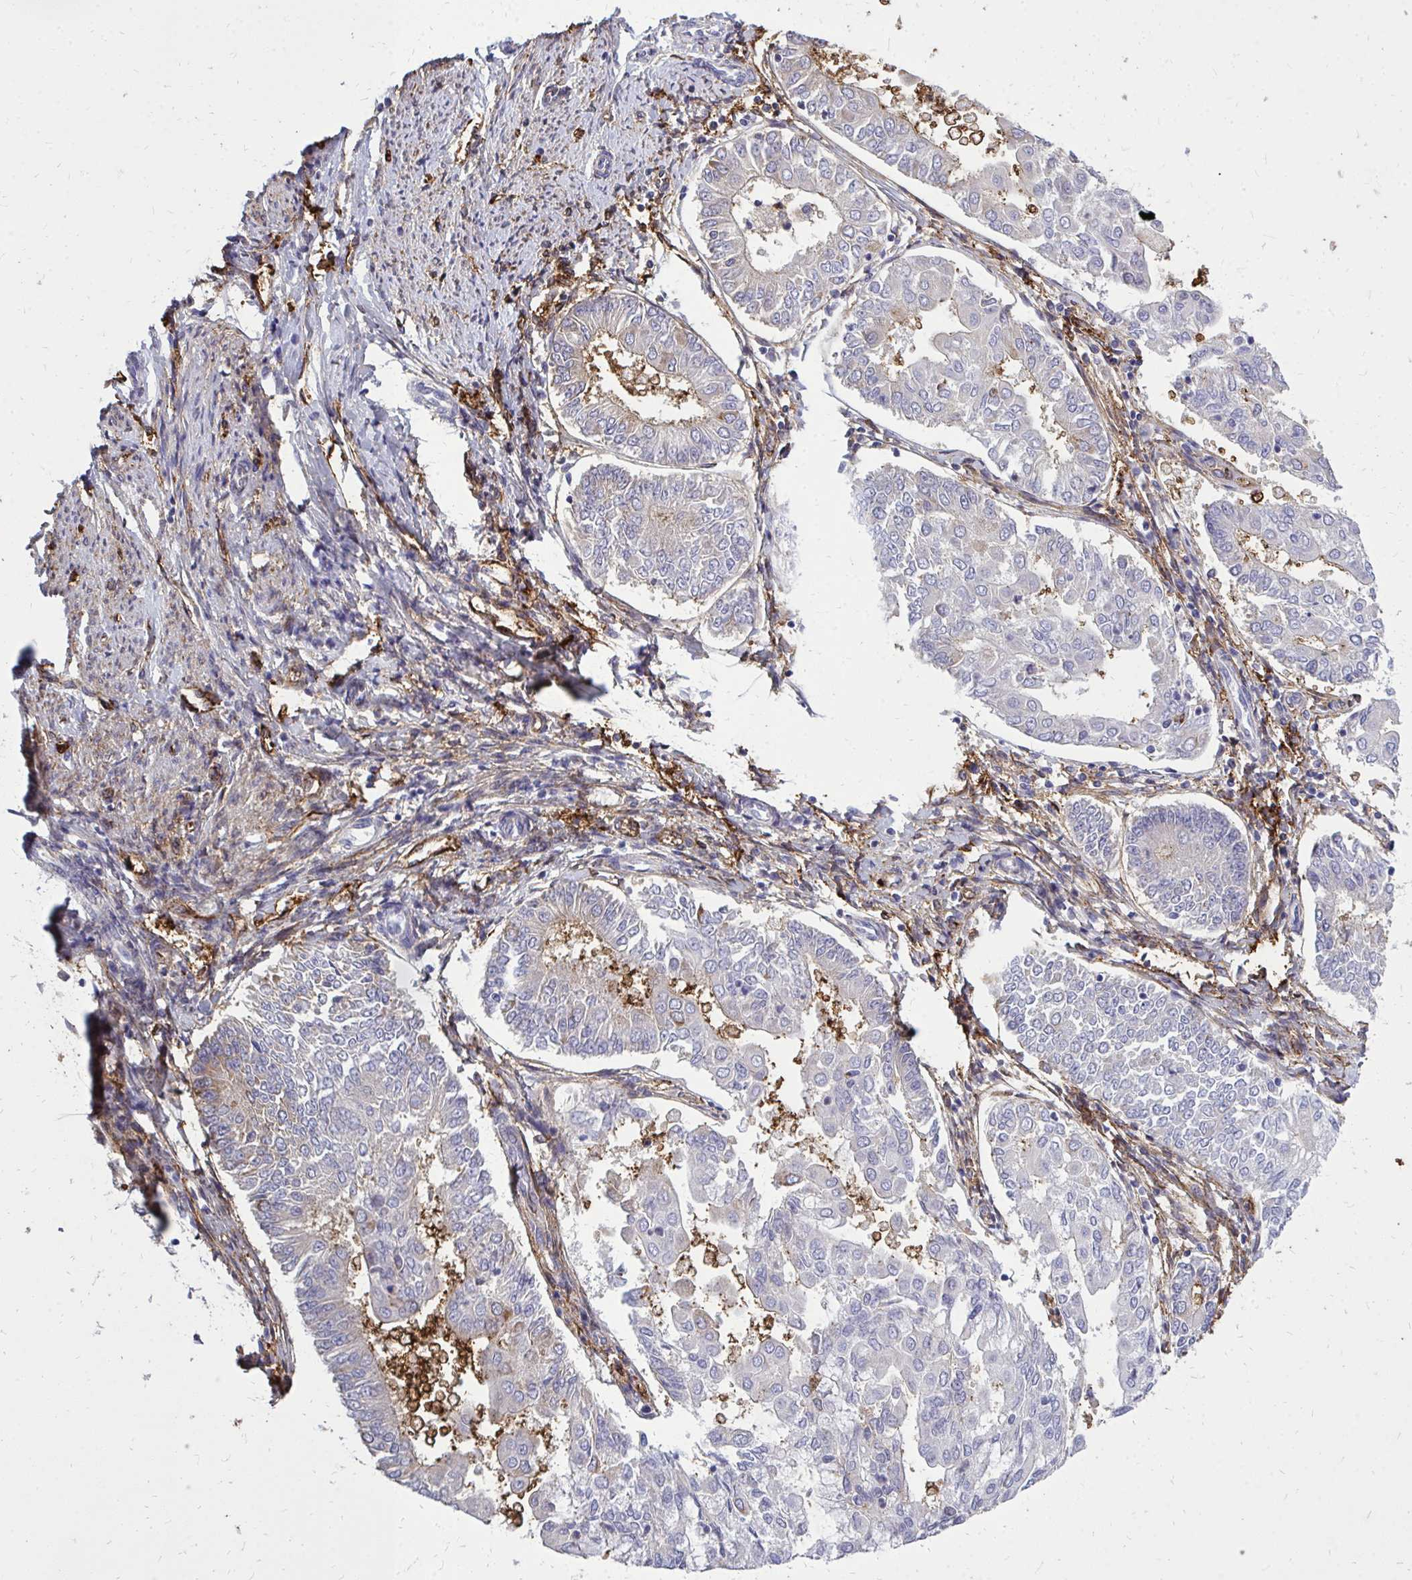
{"staining": {"intensity": "negative", "quantity": "none", "location": "none"}, "tissue": "endometrial cancer", "cell_type": "Tumor cells", "image_type": "cancer", "snomed": [{"axis": "morphology", "description": "Adenocarcinoma, NOS"}, {"axis": "topography", "description": "Endometrium"}], "caption": "Tumor cells are negative for brown protein staining in adenocarcinoma (endometrial).", "gene": "MARCKSL1", "patient": {"sex": "female", "age": 68}}